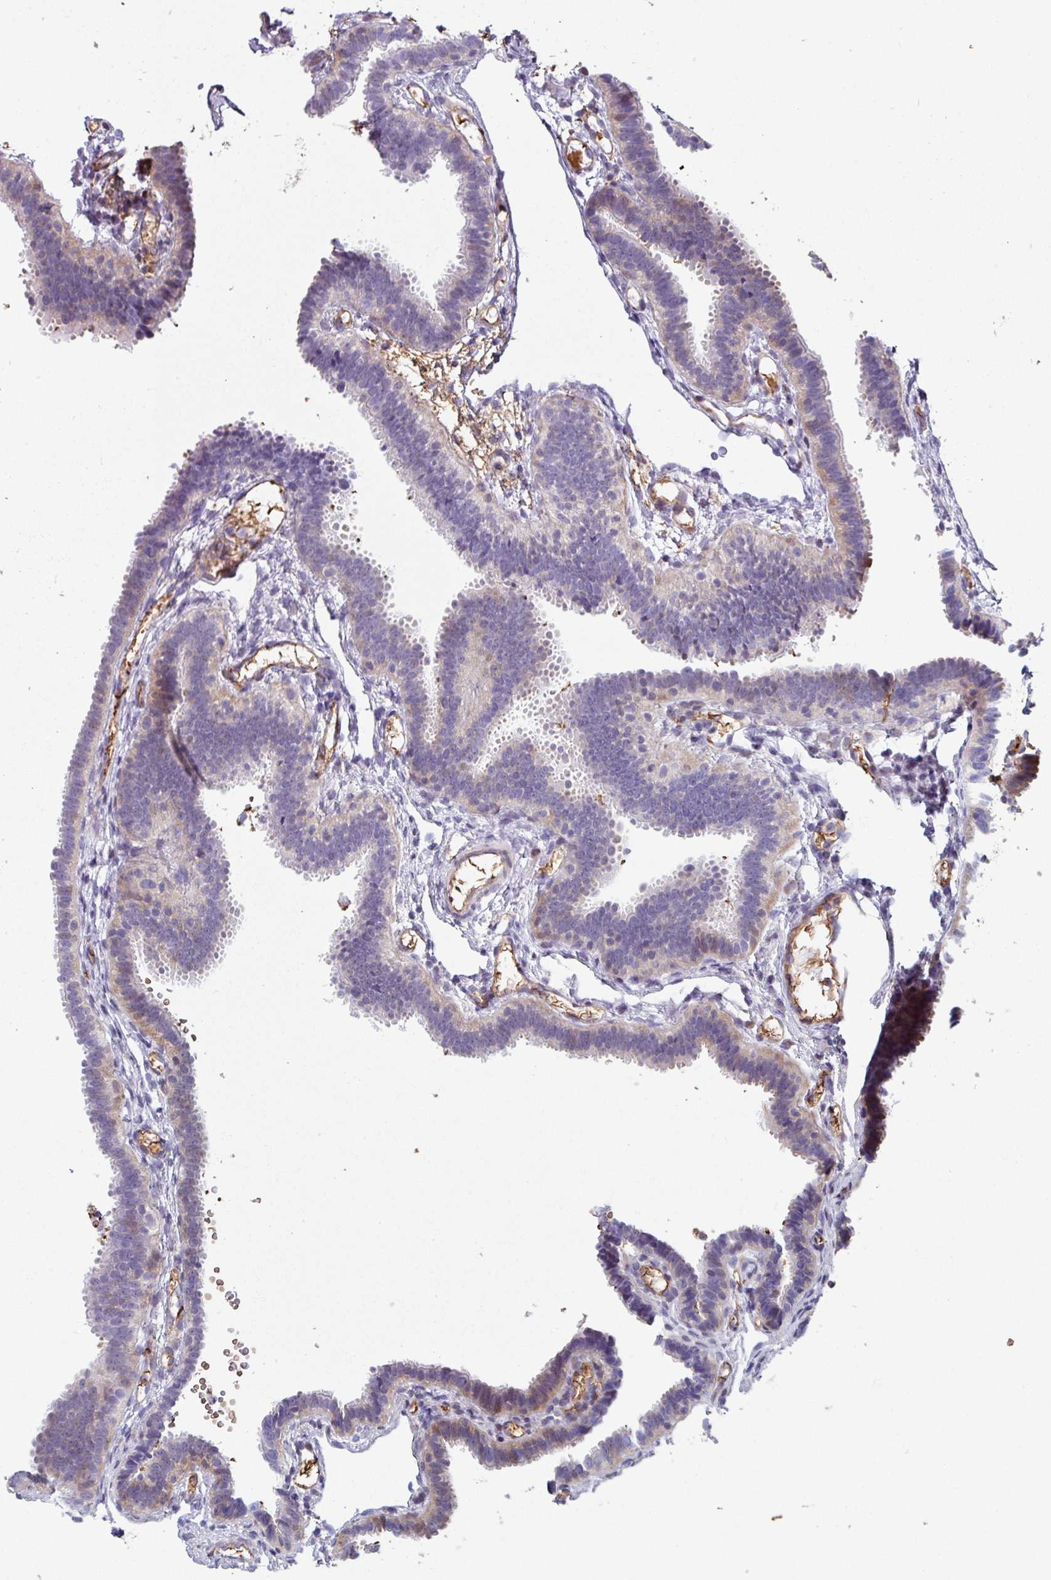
{"staining": {"intensity": "negative", "quantity": "none", "location": "none"}, "tissue": "fallopian tube", "cell_type": "Glandular cells", "image_type": "normal", "snomed": [{"axis": "morphology", "description": "Normal tissue, NOS"}, {"axis": "topography", "description": "Fallopian tube"}], "caption": "IHC of benign human fallopian tube demonstrates no positivity in glandular cells.", "gene": "ANO9", "patient": {"sex": "female", "age": 37}}